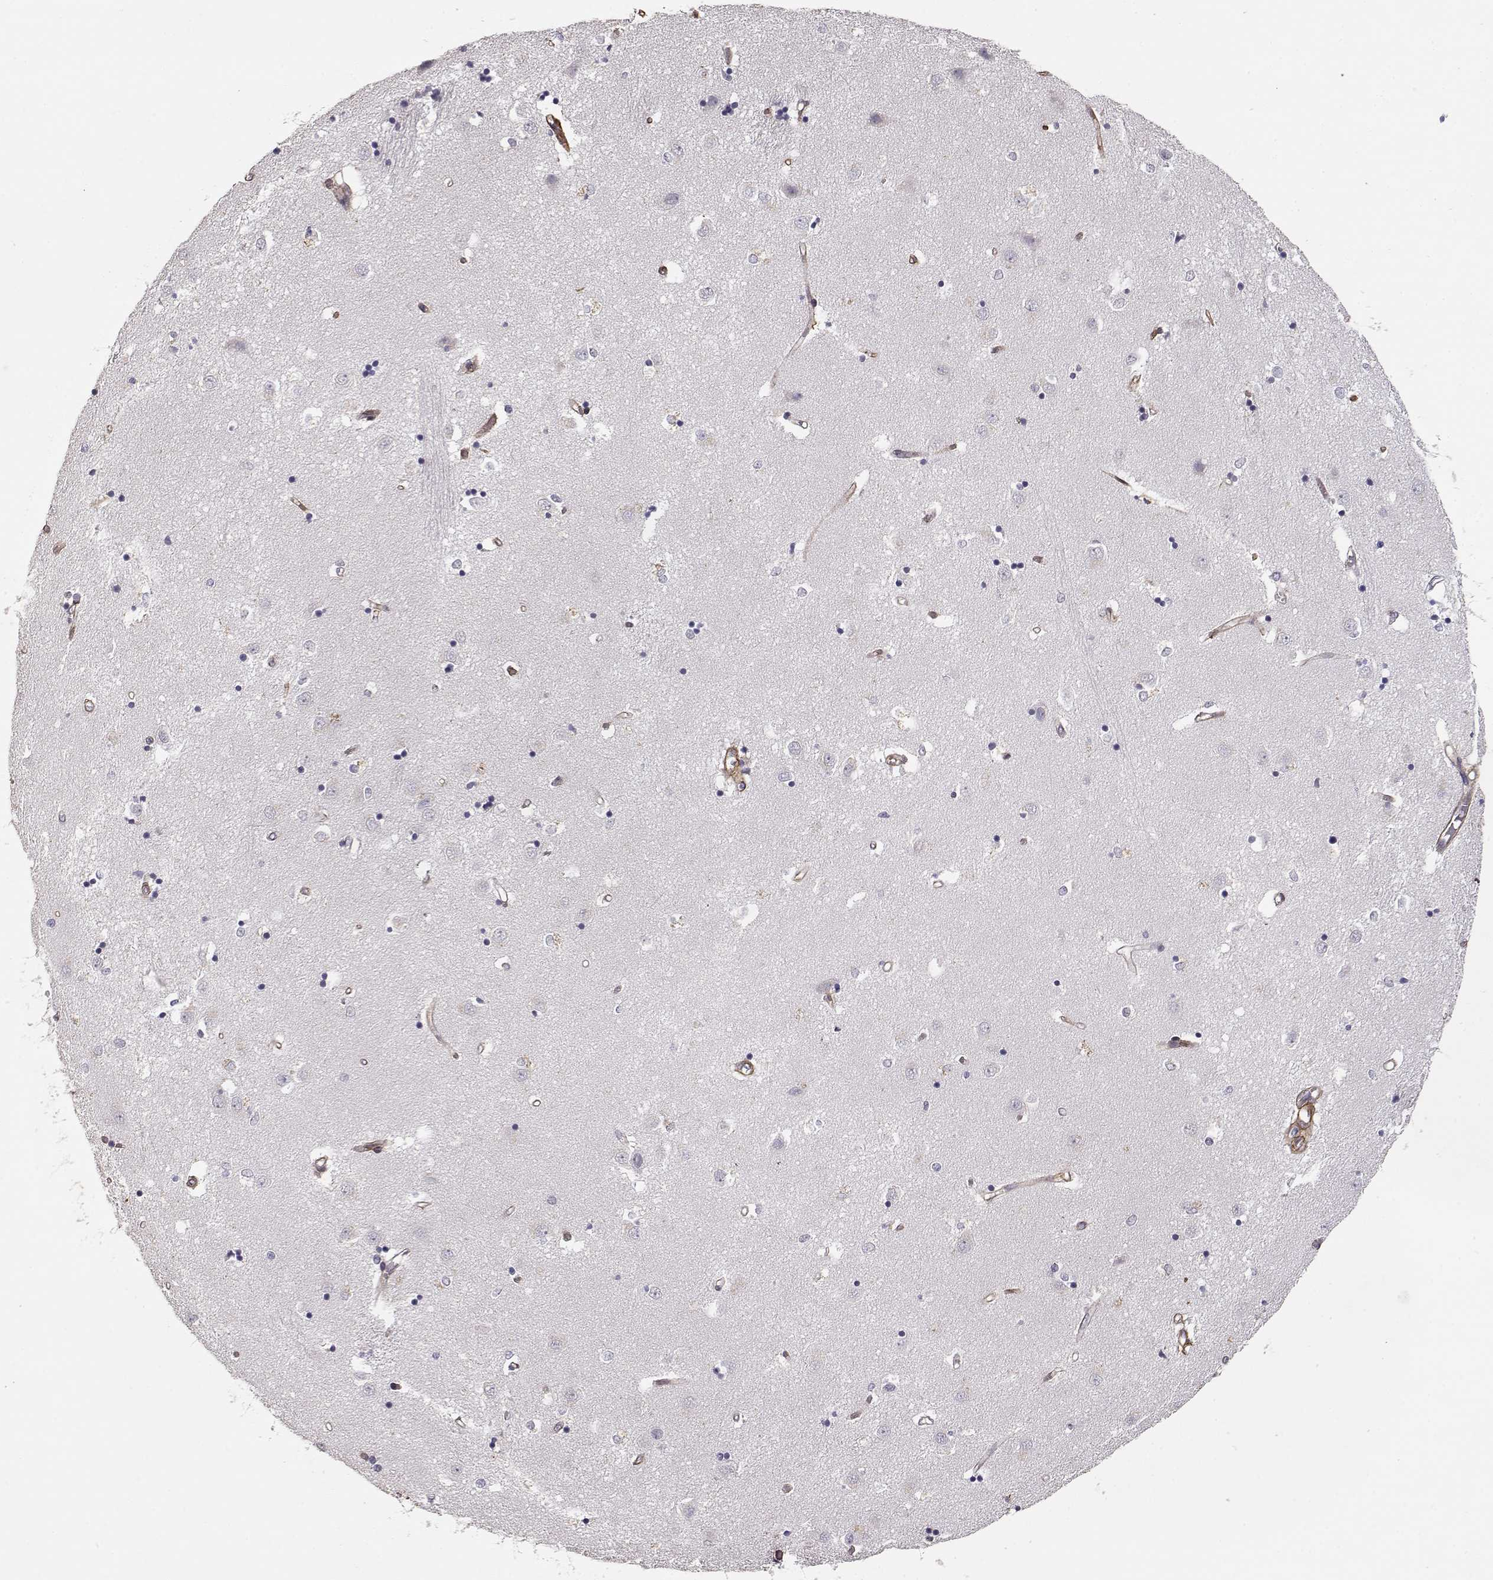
{"staining": {"intensity": "negative", "quantity": "none", "location": "none"}, "tissue": "caudate", "cell_type": "Glial cells", "image_type": "normal", "snomed": [{"axis": "morphology", "description": "Normal tissue, NOS"}, {"axis": "topography", "description": "Lateral ventricle wall"}], "caption": "IHC micrograph of unremarkable caudate: caudate stained with DAB demonstrates no significant protein expression in glial cells. (Brightfield microscopy of DAB immunohistochemistry (IHC) at high magnification).", "gene": "LAMA5", "patient": {"sex": "male", "age": 54}}